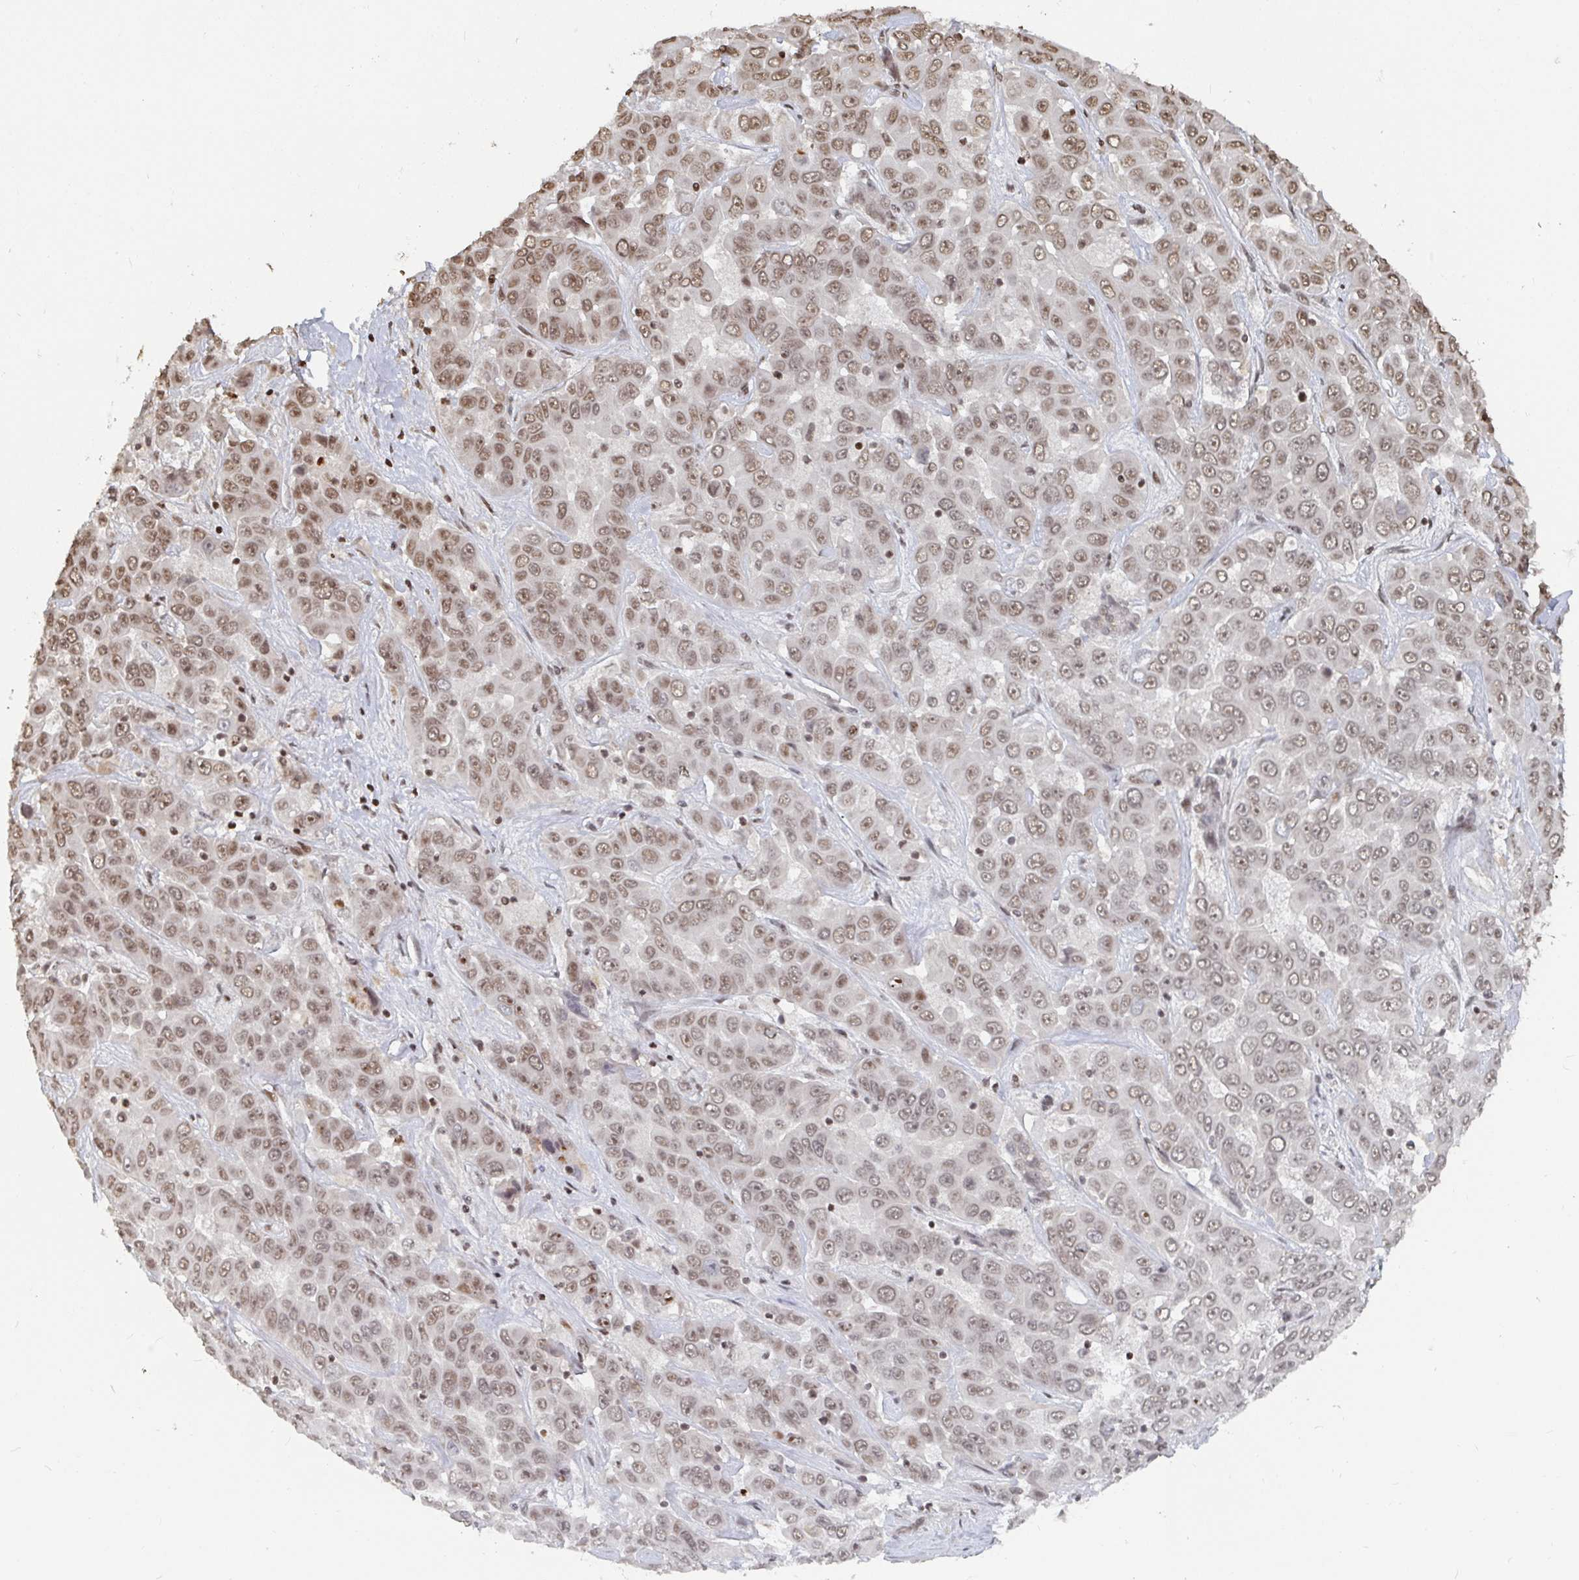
{"staining": {"intensity": "moderate", "quantity": ">75%", "location": "nuclear"}, "tissue": "liver cancer", "cell_type": "Tumor cells", "image_type": "cancer", "snomed": [{"axis": "morphology", "description": "Cholangiocarcinoma"}, {"axis": "topography", "description": "Liver"}], "caption": "Immunohistochemistry (DAB (3,3'-diaminobenzidine)) staining of human cholangiocarcinoma (liver) reveals moderate nuclear protein positivity in about >75% of tumor cells. The staining is performed using DAB brown chromogen to label protein expression. The nuclei are counter-stained blue using hematoxylin.", "gene": "ZDHHC12", "patient": {"sex": "female", "age": 52}}